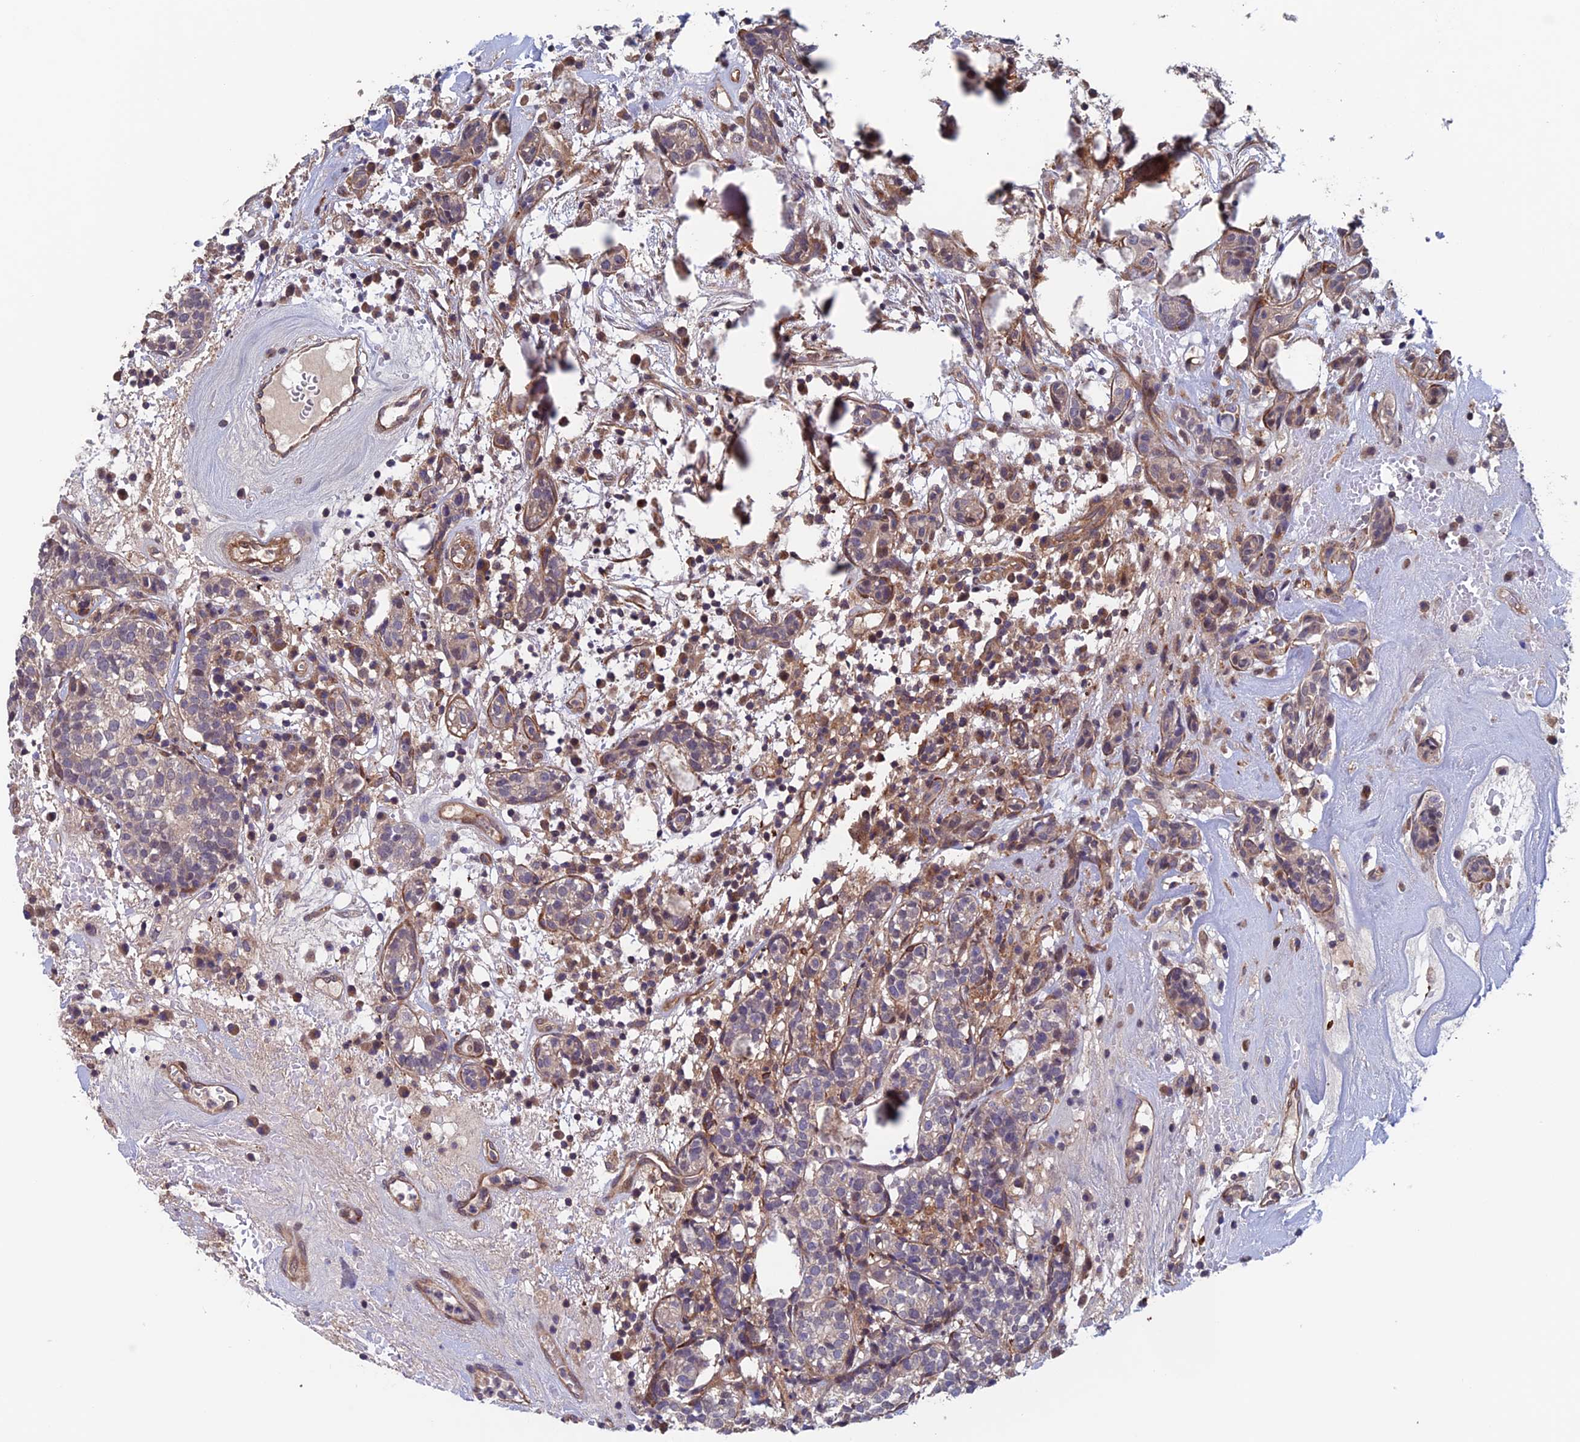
{"staining": {"intensity": "weak", "quantity": "<25%", "location": "cytoplasmic/membranous"}, "tissue": "head and neck cancer", "cell_type": "Tumor cells", "image_type": "cancer", "snomed": [{"axis": "morphology", "description": "Adenocarcinoma, NOS"}, {"axis": "topography", "description": "Salivary gland"}, {"axis": "topography", "description": "Head-Neck"}], "caption": "Head and neck cancer (adenocarcinoma) was stained to show a protein in brown. There is no significant expression in tumor cells.", "gene": "NUDT16L1", "patient": {"sex": "female", "age": 65}}